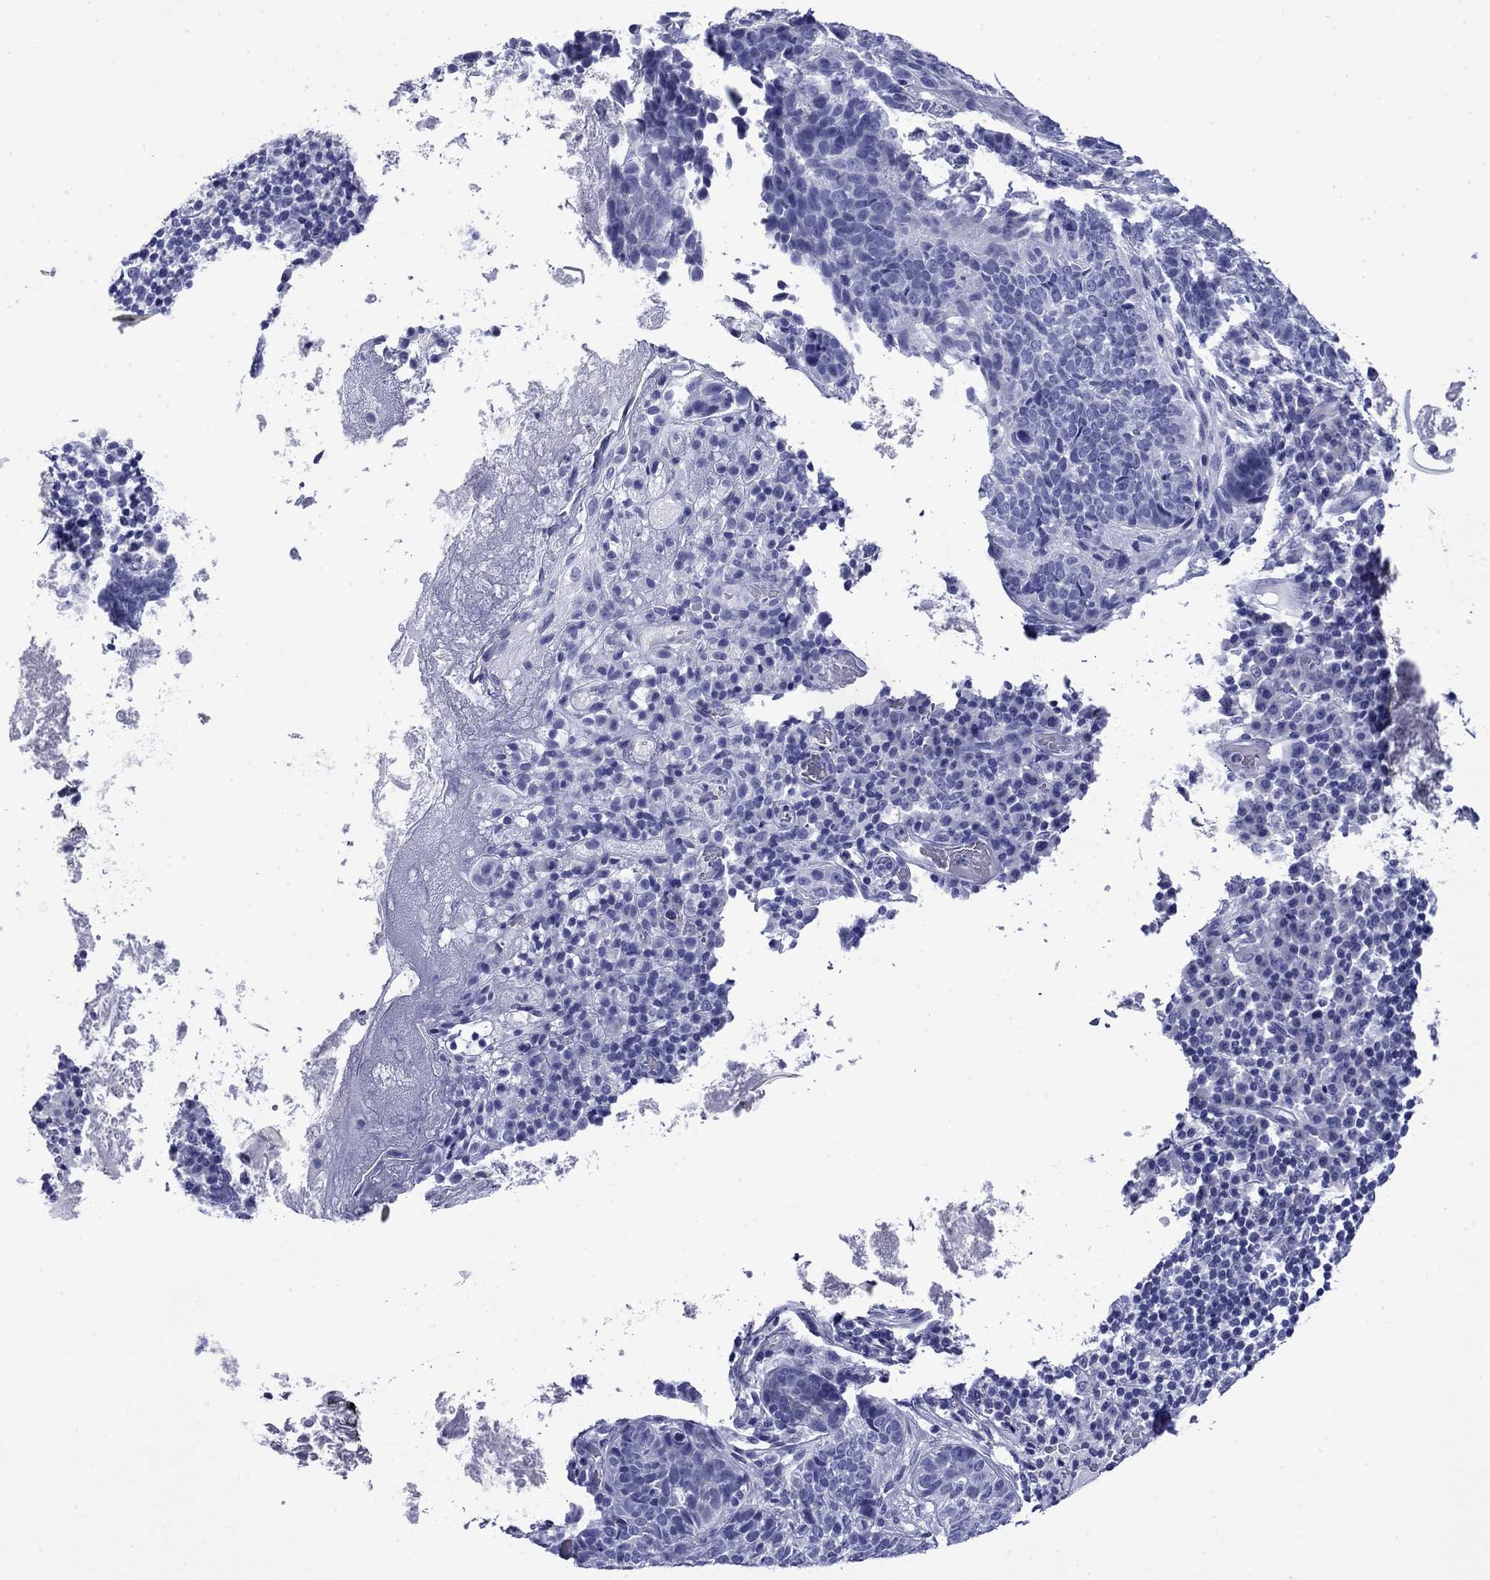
{"staining": {"intensity": "negative", "quantity": "none", "location": "none"}, "tissue": "skin cancer", "cell_type": "Tumor cells", "image_type": "cancer", "snomed": [{"axis": "morphology", "description": "Basal cell carcinoma"}, {"axis": "topography", "description": "Skin"}], "caption": "Tumor cells are negative for protein expression in human skin basal cell carcinoma.", "gene": "GIP", "patient": {"sex": "female", "age": 69}}